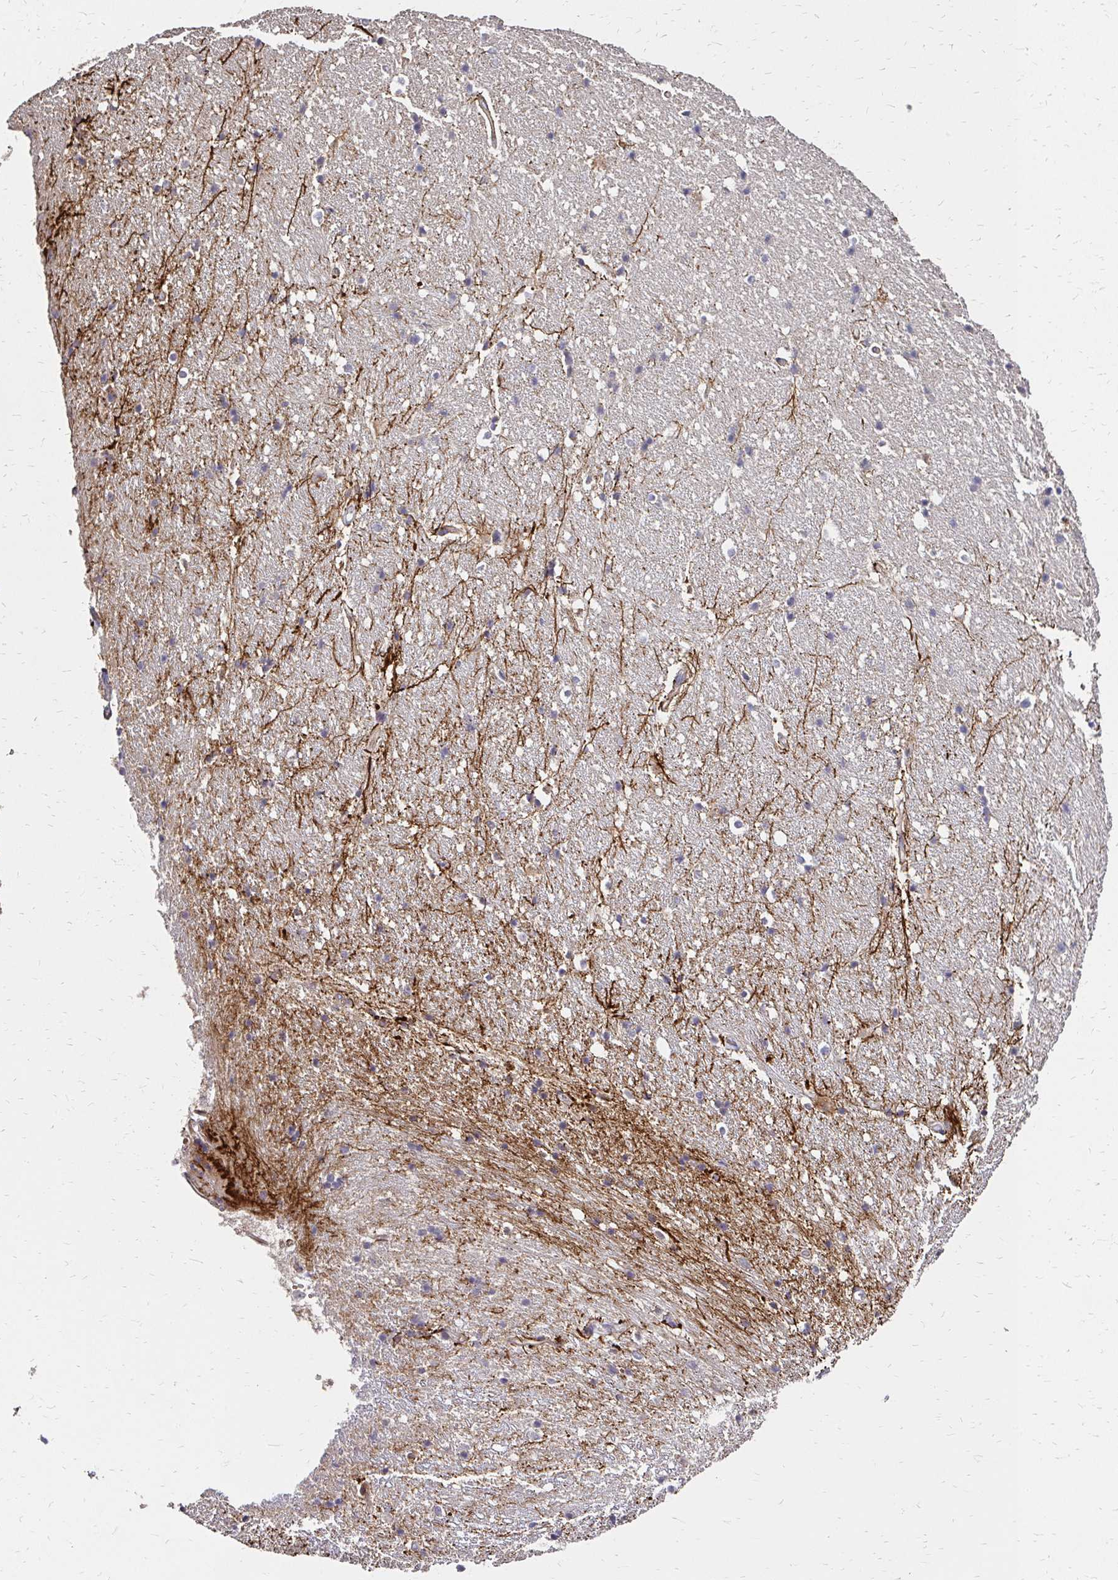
{"staining": {"intensity": "negative", "quantity": "none", "location": "none"}, "tissue": "hippocampus", "cell_type": "Glial cells", "image_type": "normal", "snomed": [{"axis": "morphology", "description": "Normal tissue, NOS"}, {"axis": "topography", "description": "Hippocampus"}], "caption": "DAB immunohistochemical staining of unremarkable human hippocampus exhibits no significant positivity in glial cells. (Brightfield microscopy of DAB (3,3'-diaminobenzidine) immunohistochemistry at high magnification).", "gene": "IDUA", "patient": {"sex": "male", "age": 63}}